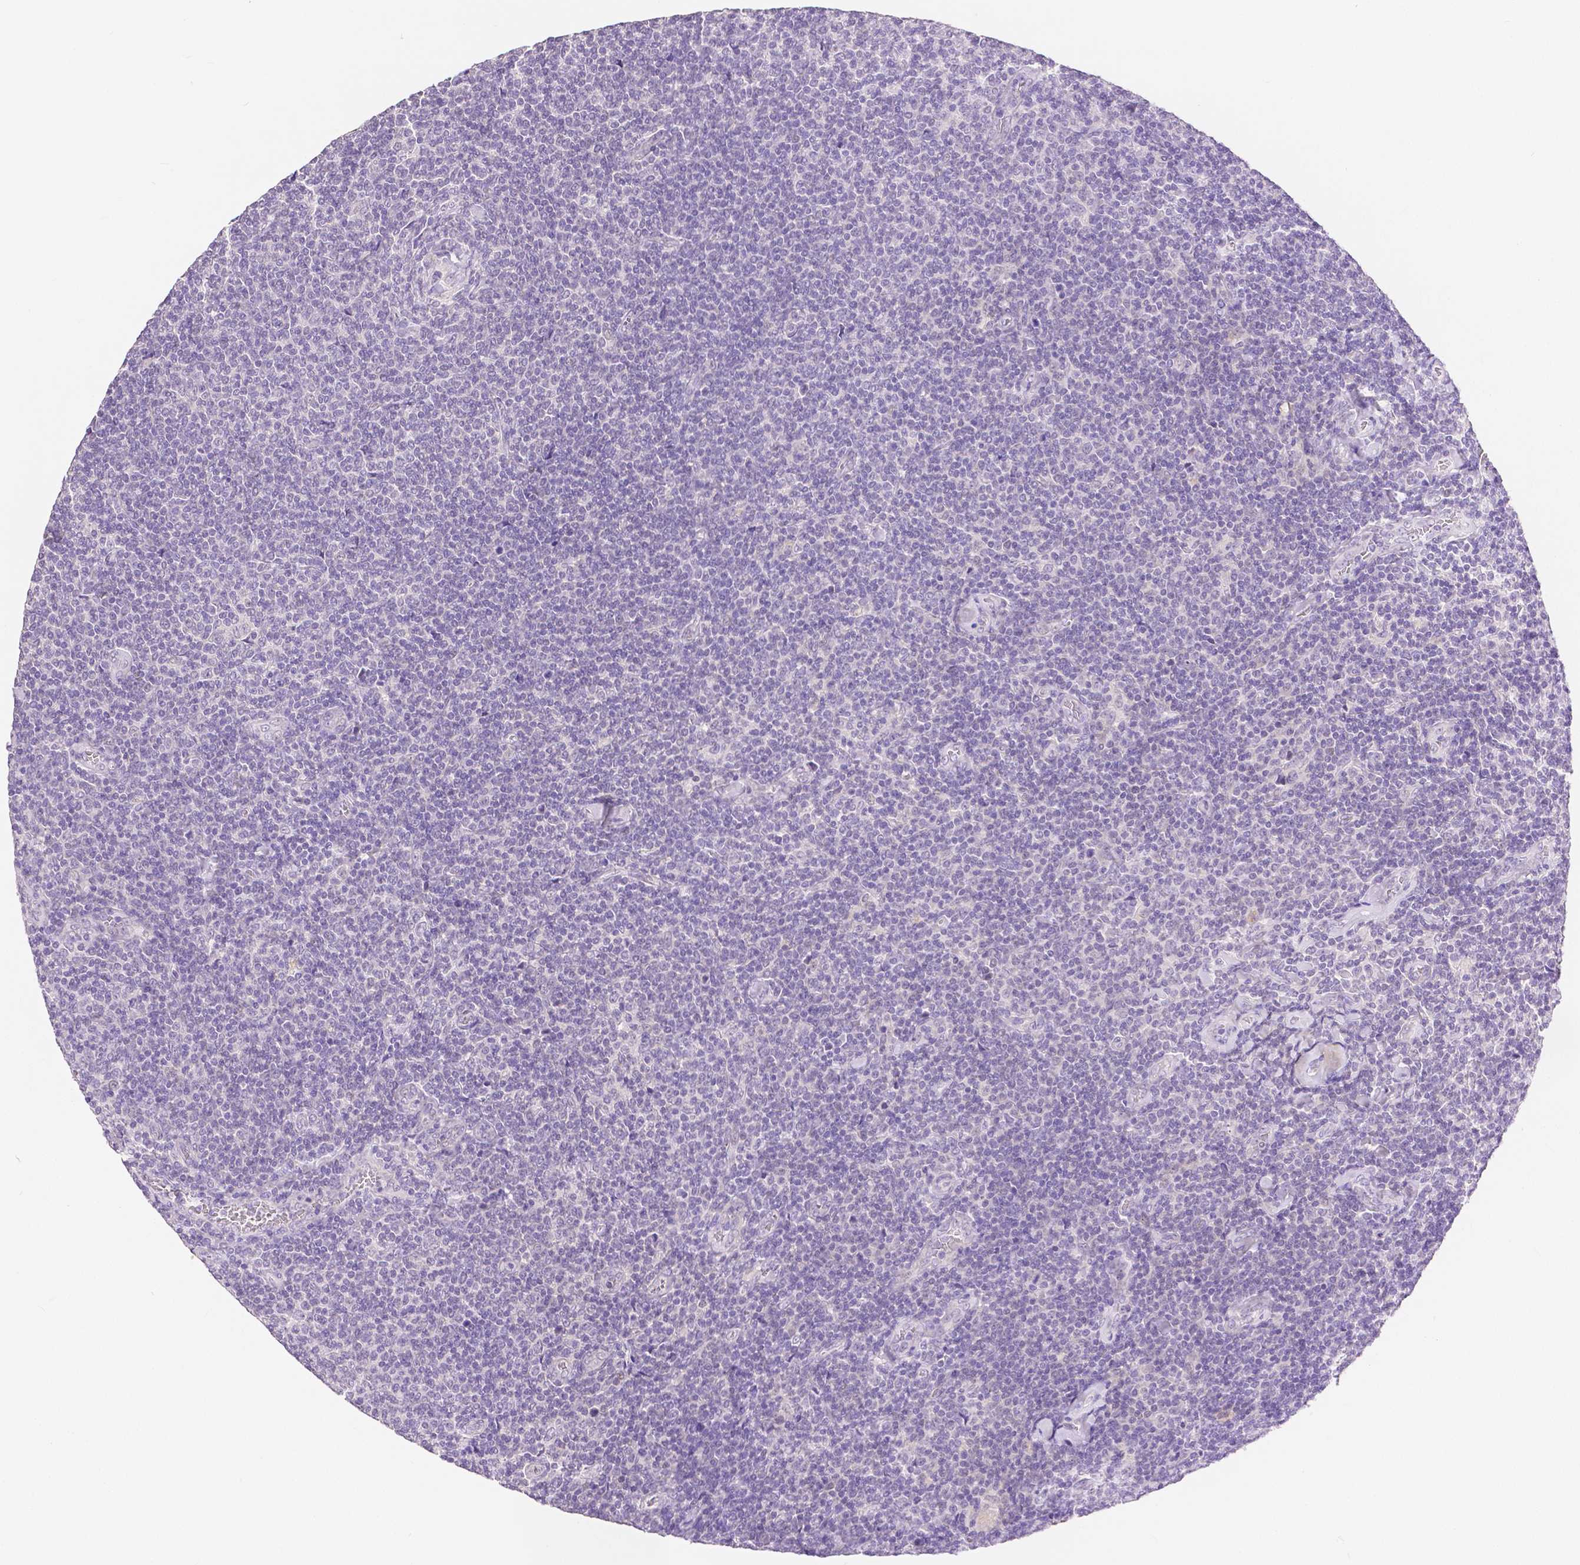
{"staining": {"intensity": "negative", "quantity": "none", "location": "none"}, "tissue": "lymphoma", "cell_type": "Tumor cells", "image_type": "cancer", "snomed": [{"axis": "morphology", "description": "Malignant lymphoma, non-Hodgkin's type, Low grade"}, {"axis": "topography", "description": "Lymph node"}], "caption": "Immunohistochemical staining of human low-grade malignant lymphoma, non-Hodgkin's type displays no significant expression in tumor cells.", "gene": "HNF1B", "patient": {"sex": "male", "age": 52}}